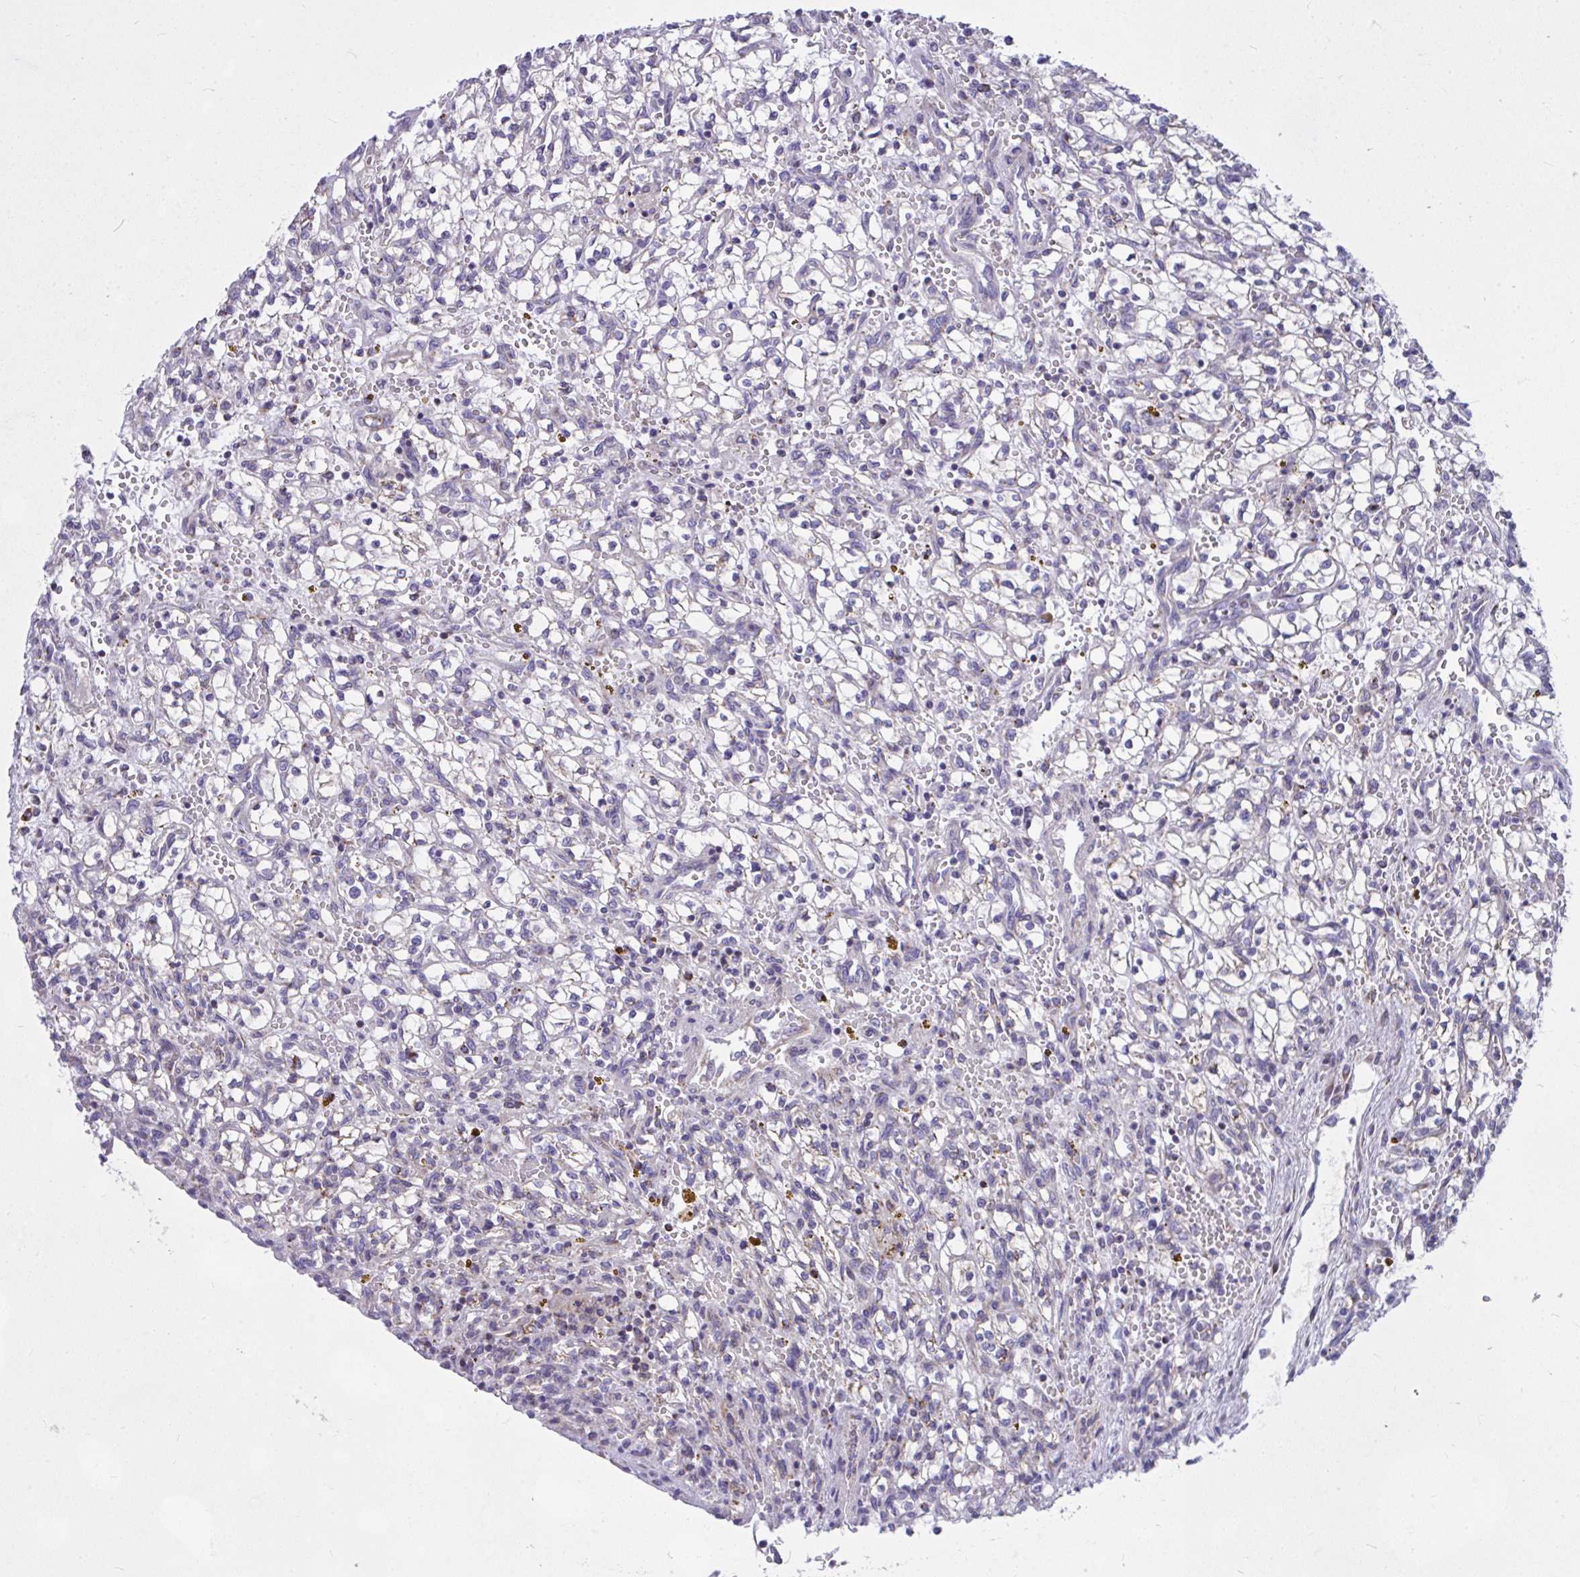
{"staining": {"intensity": "negative", "quantity": "none", "location": "none"}, "tissue": "renal cancer", "cell_type": "Tumor cells", "image_type": "cancer", "snomed": [{"axis": "morphology", "description": "Adenocarcinoma, NOS"}, {"axis": "topography", "description": "Kidney"}], "caption": "Human renal cancer stained for a protein using immunohistochemistry (IHC) shows no expression in tumor cells.", "gene": "CEP63", "patient": {"sex": "female", "age": 64}}